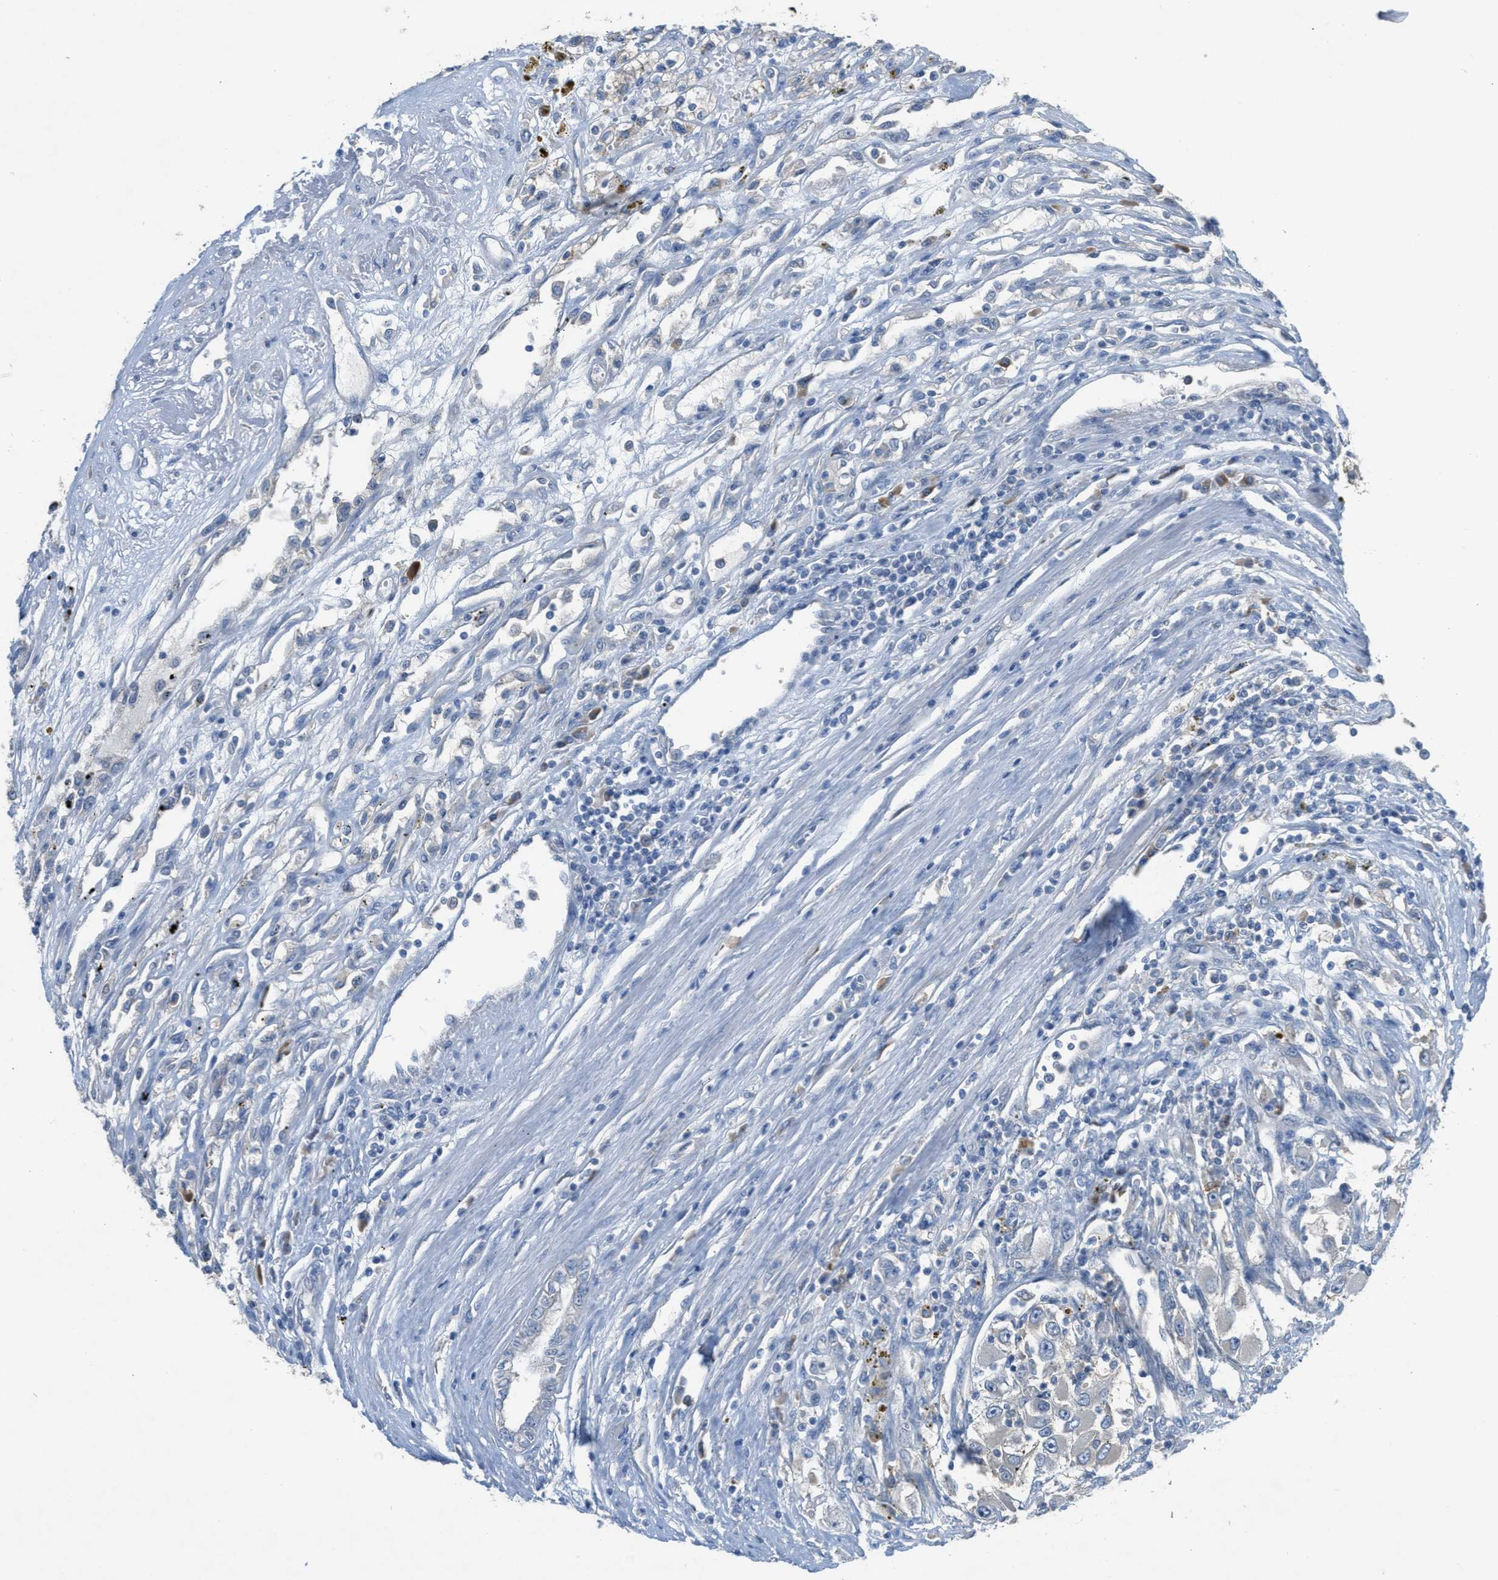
{"staining": {"intensity": "negative", "quantity": "none", "location": "none"}, "tissue": "renal cancer", "cell_type": "Tumor cells", "image_type": "cancer", "snomed": [{"axis": "morphology", "description": "Adenocarcinoma, NOS"}, {"axis": "topography", "description": "Kidney"}], "caption": "Immunohistochemistry of renal adenocarcinoma displays no expression in tumor cells.", "gene": "UBA5", "patient": {"sex": "female", "age": 52}}